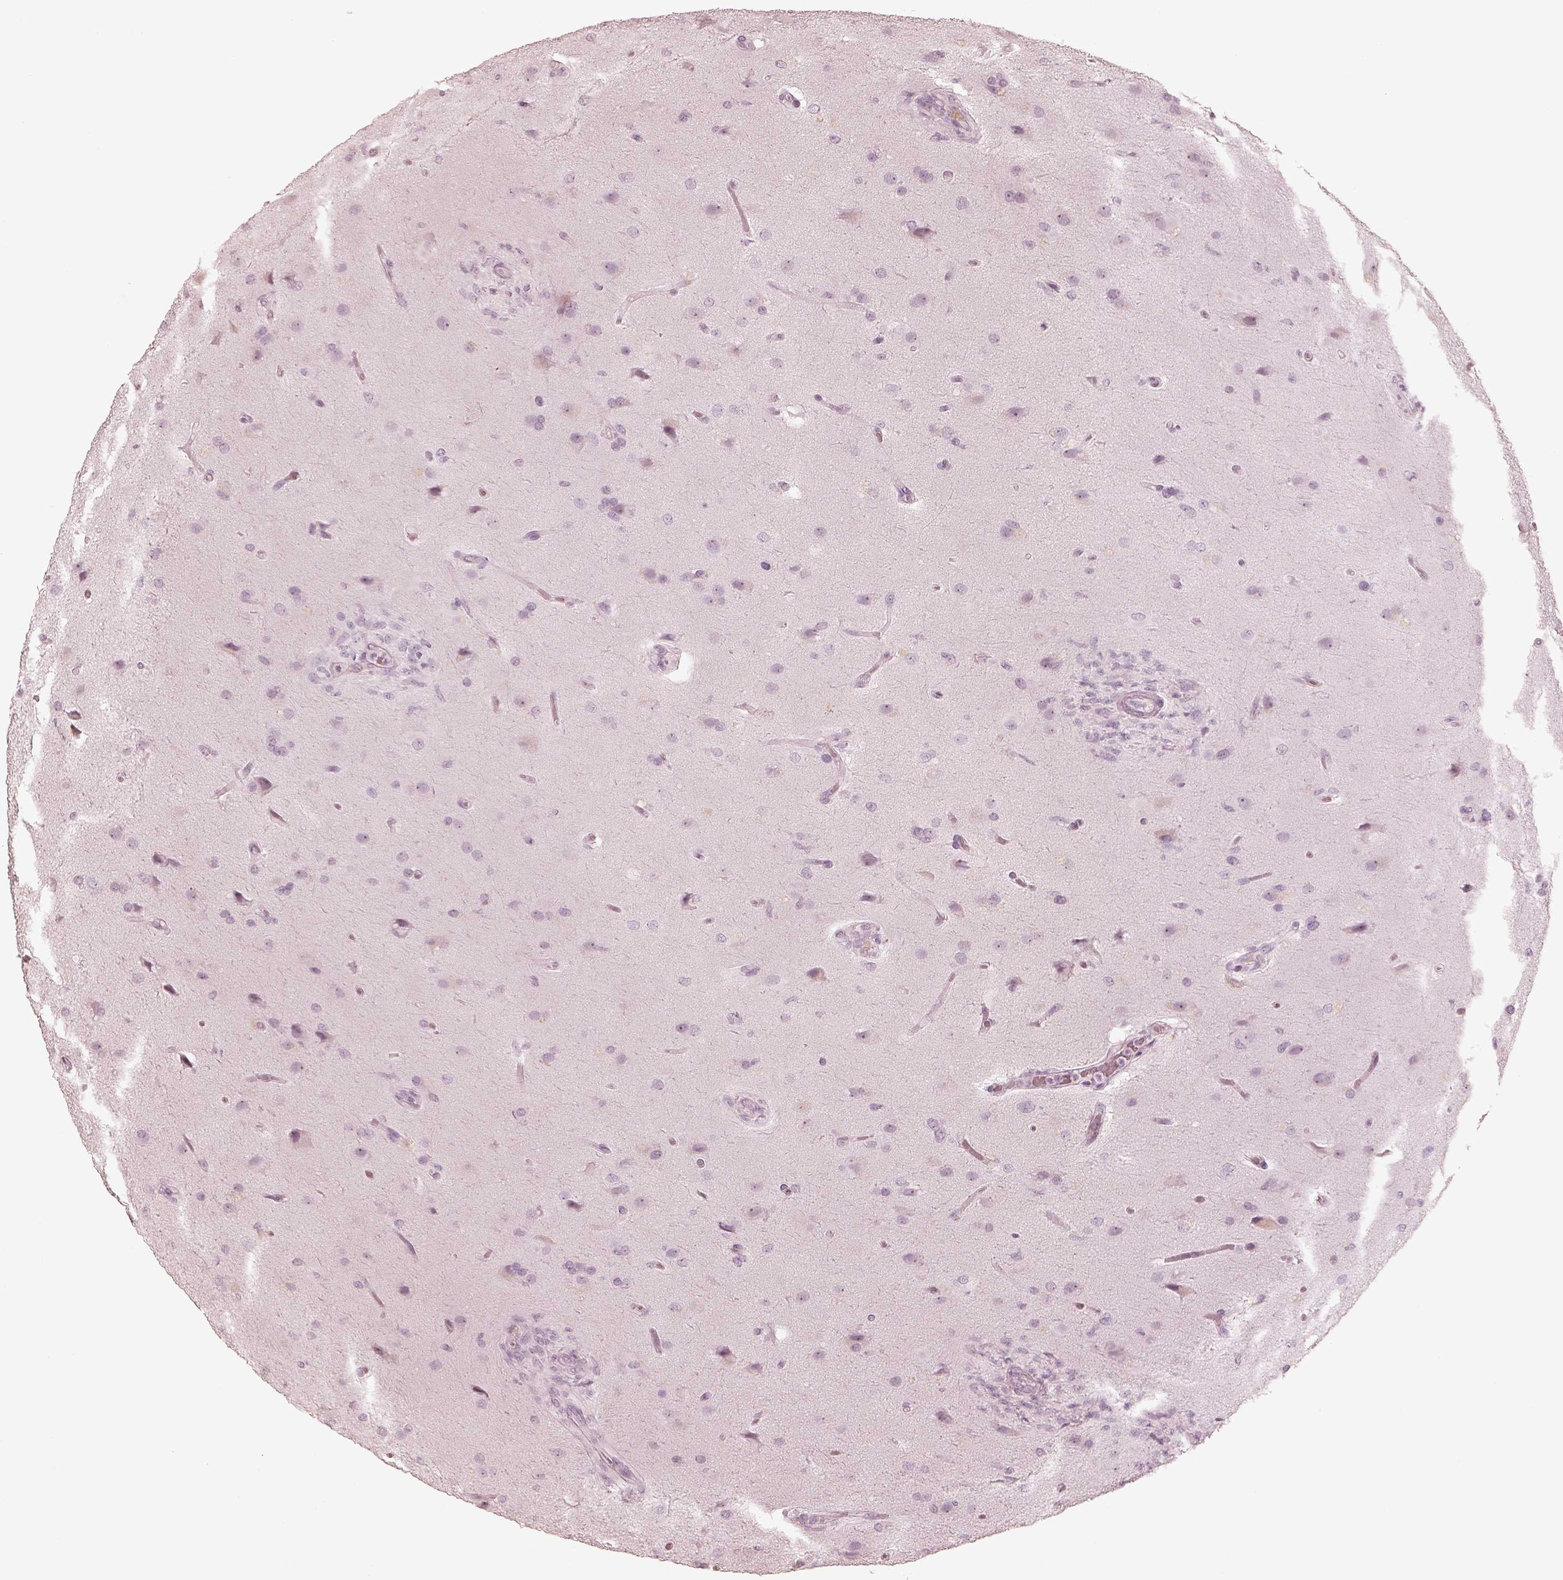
{"staining": {"intensity": "negative", "quantity": "none", "location": "none"}, "tissue": "glioma", "cell_type": "Tumor cells", "image_type": "cancer", "snomed": [{"axis": "morphology", "description": "Glioma, malignant, High grade"}, {"axis": "topography", "description": "Brain"}], "caption": "IHC micrograph of human high-grade glioma (malignant) stained for a protein (brown), which exhibits no positivity in tumor cells.", "gene": "CALR3", "patient": {"sex": "male", "age": 68}}